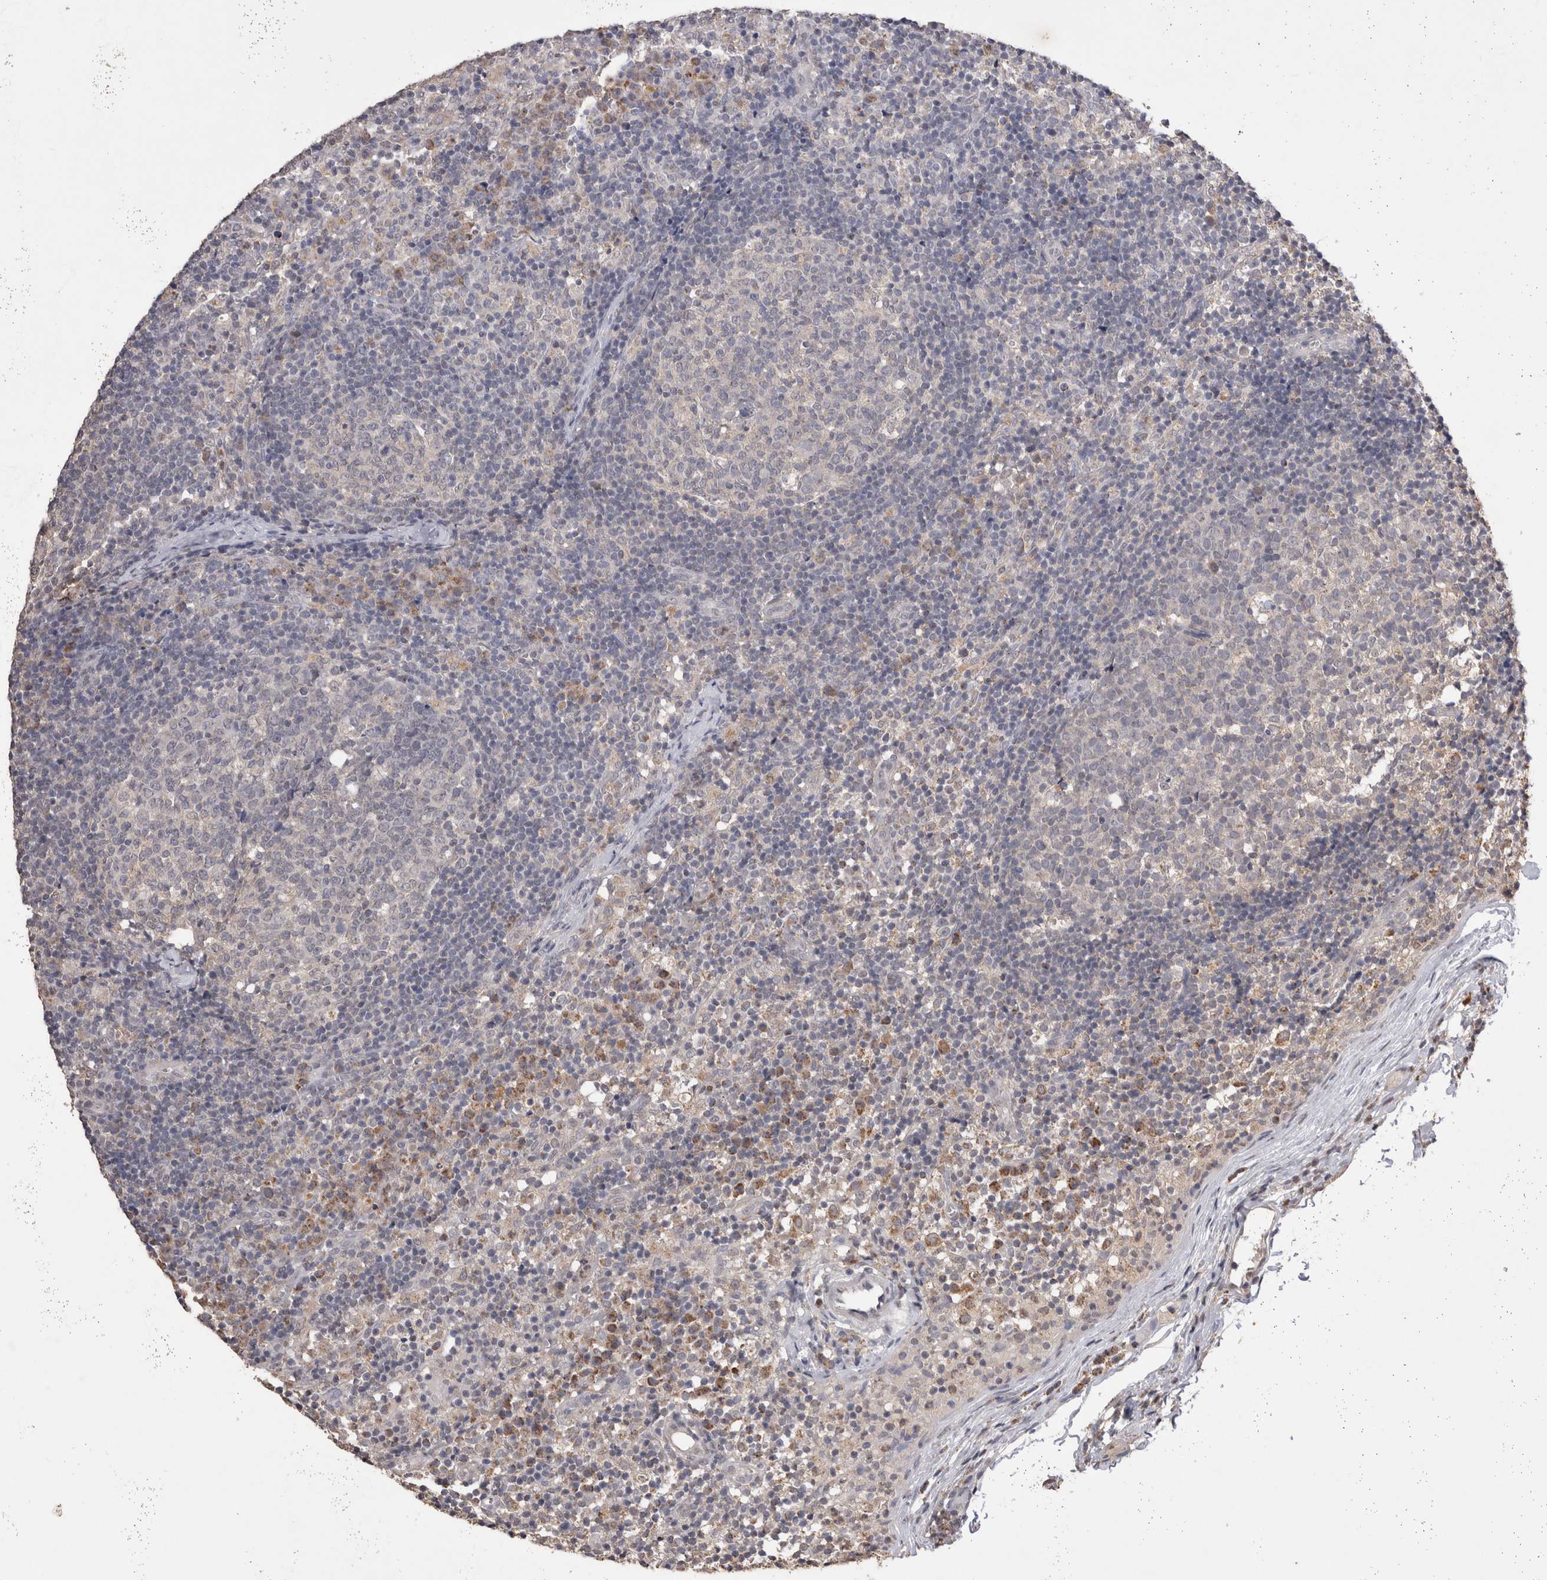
{"staining": {"intensity": "negative", "quantity": "none", "location": "none"}, "tissue": "lymph node", "cell_type": "Germinal center cells", "image_type": "normal", "snomed": [{"axis": "morphology", "description": "Normal tissue, NOS"}, {"axis": "morphology", "description": "Inflammation, NOS"}, {"axis": "topography", "description": "Lymph node"}], "caption": "A photomicrograph of human lymph node is negative for staining in germinal center cells. (DAB immunohistochemistry, high magnification).", "gene": "GRK5", "patient": {"sex": "male", "age": 55}}